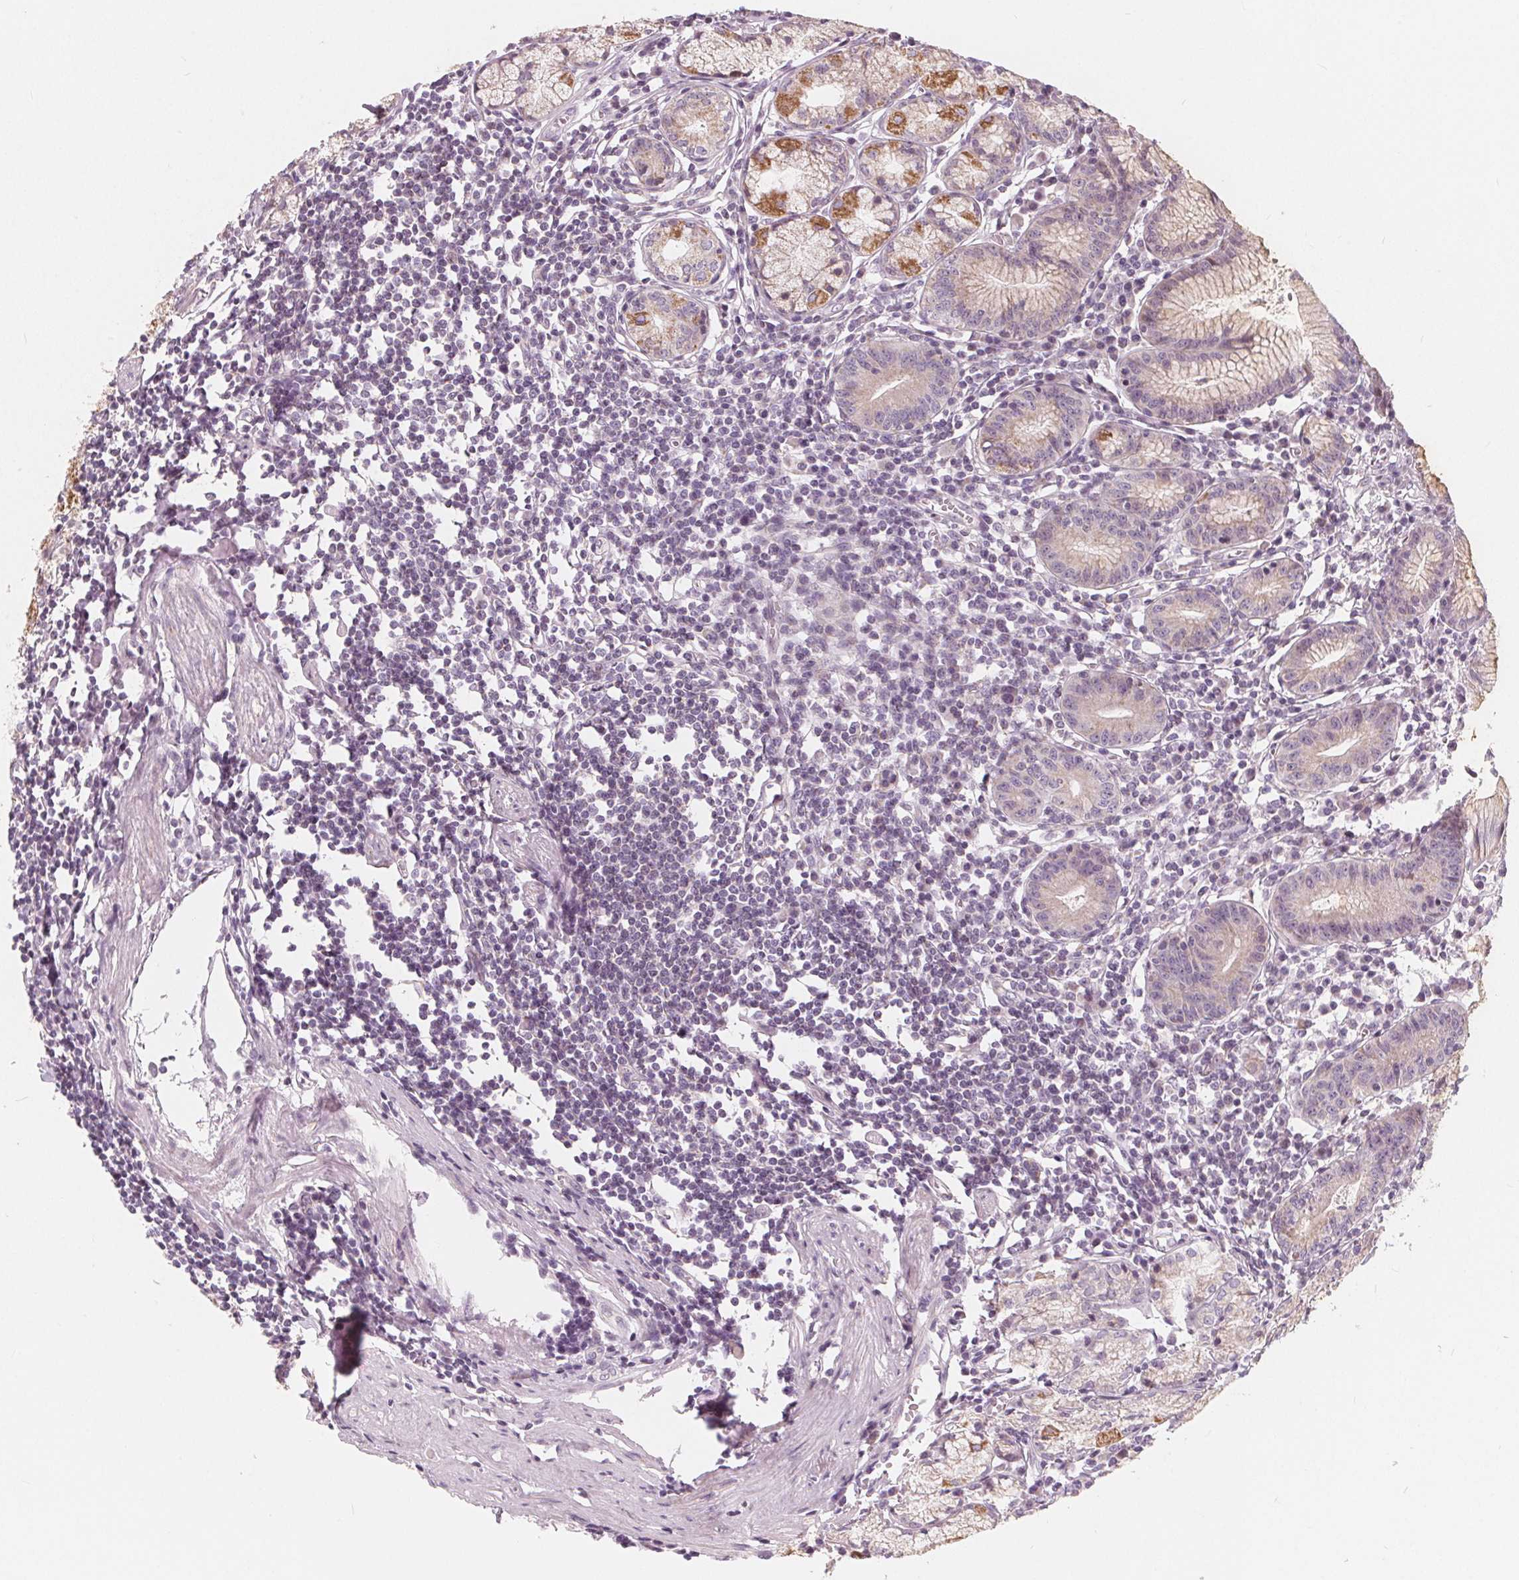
{"staining": {"intensity": "moderate", "quantity": "25%-75%", "location": "cytoplasmic/membranous"}, "tissue": "stomach", "cell_type": "Glandular cells", "image_type": "normal", "snomed": [{"axis": "morphology", "description": "Normal tissue, NOS"}, {"axis": "topography", "description": "Stomach"}], "caption": "Immunohistochemical staining of benign human stomach reveals 25%-75% levels of moderate cytoplasmic/membranous protein staining in approximately 25%-75% of glandular cells. Using DAB (3,3'-diaminobenzidine) (brown) and hematoxylin (blue) stains, captured at high magnification using brightfield microscopy.", "gene": "NUP210L", "patient": {"sex": "male", "age": 55}}